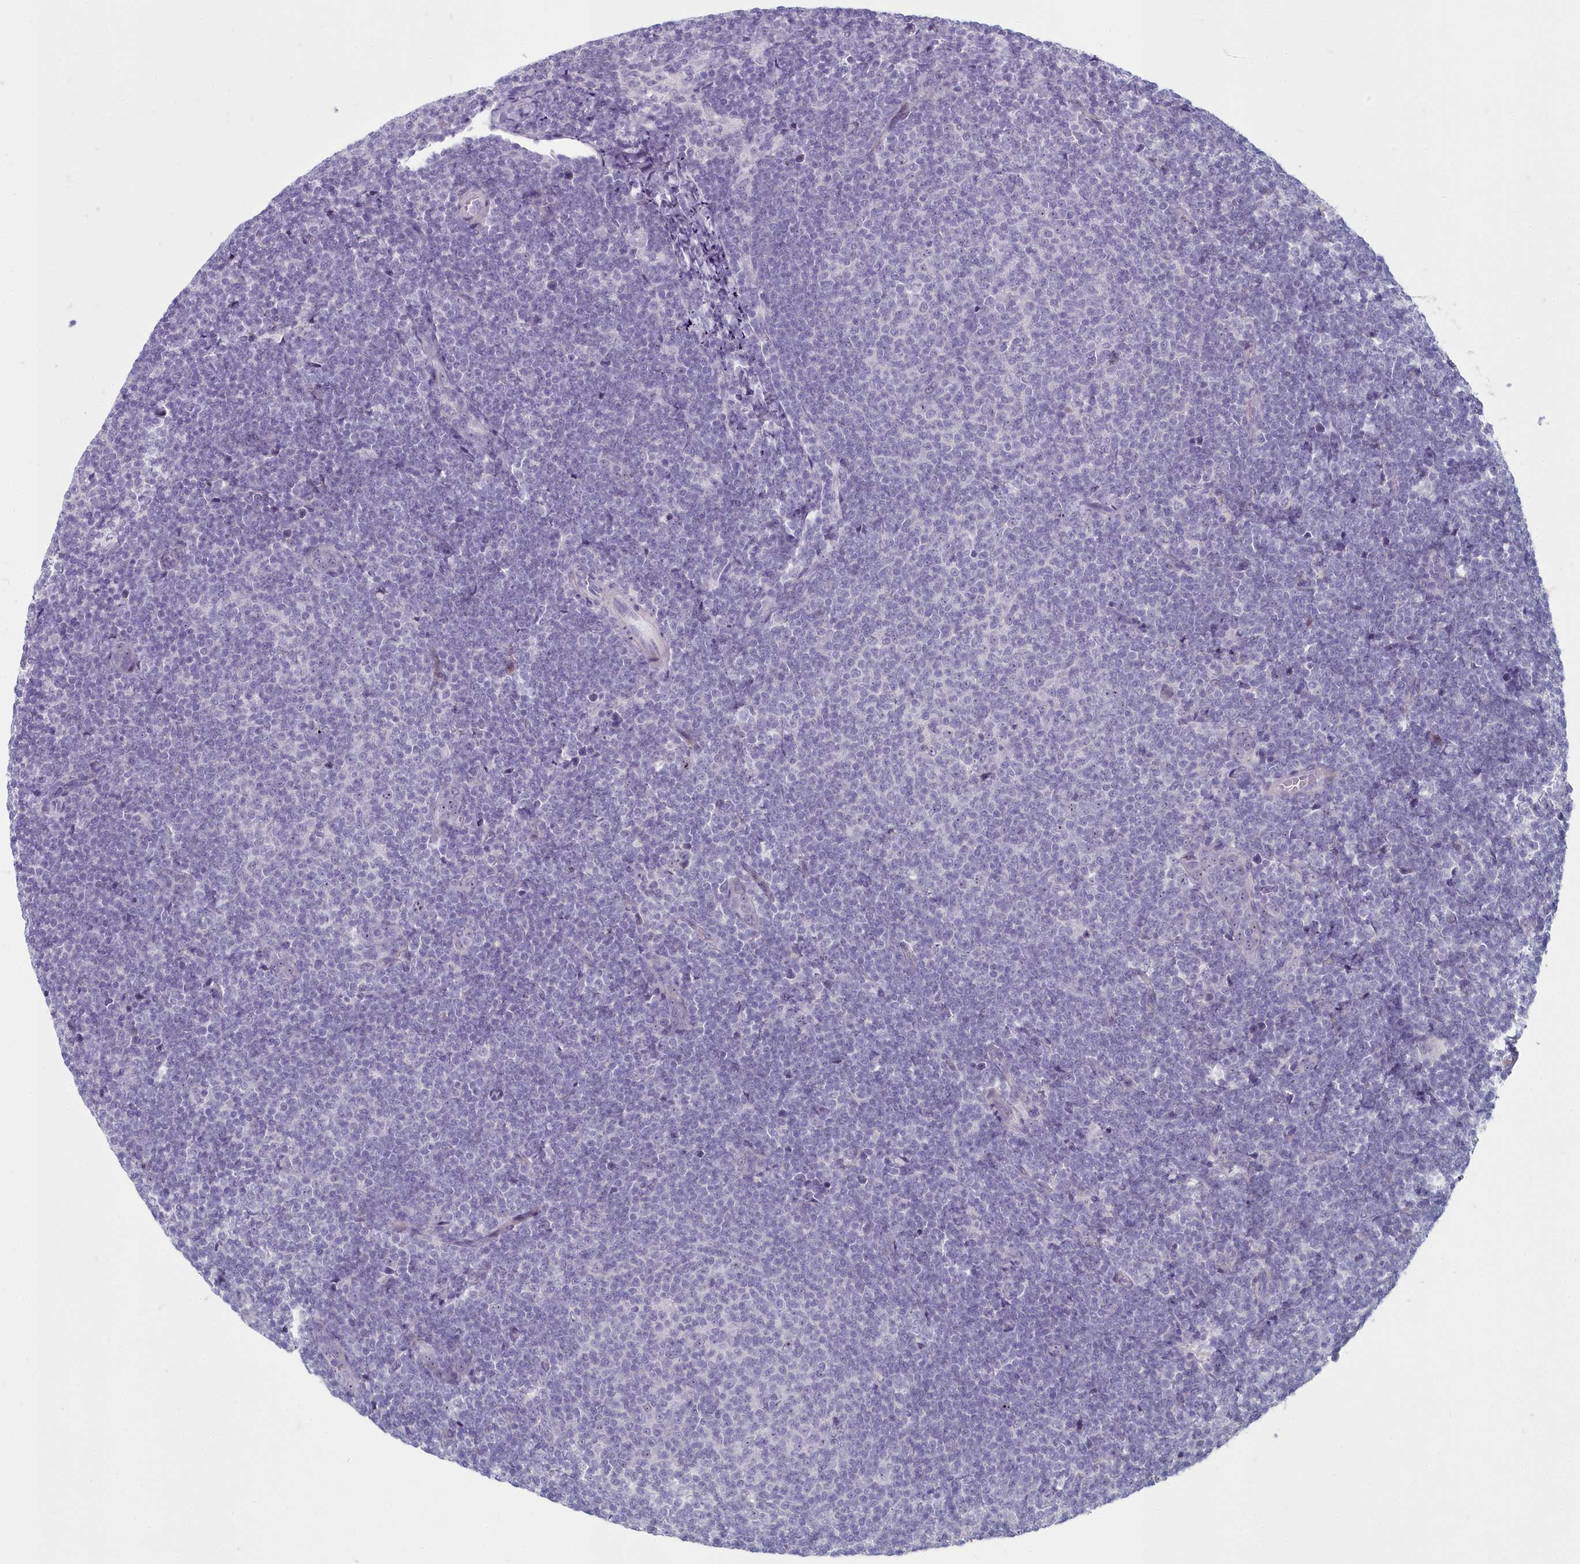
{"staining": {"intensity": "negative", "quantity": "none", "location": "none"}, "tissue": "lymphoma", "cell_type": "Tumor cells", "image_type": "cancer", "snomed": [{"axis": "morphology", "description": "Malignant lymphoma, non-Hodgkin's type, Low grade"}, {"axis": "topography", "description": "Lymph node"}], "caption": "DAB immunohistochemical staining of low-grade malignant lymphoma, non-Hodgkin's type displays no significant expression in tumor cells.", "gene": "INSYN2A", "patient": {"sex": "male", "age": 66}}